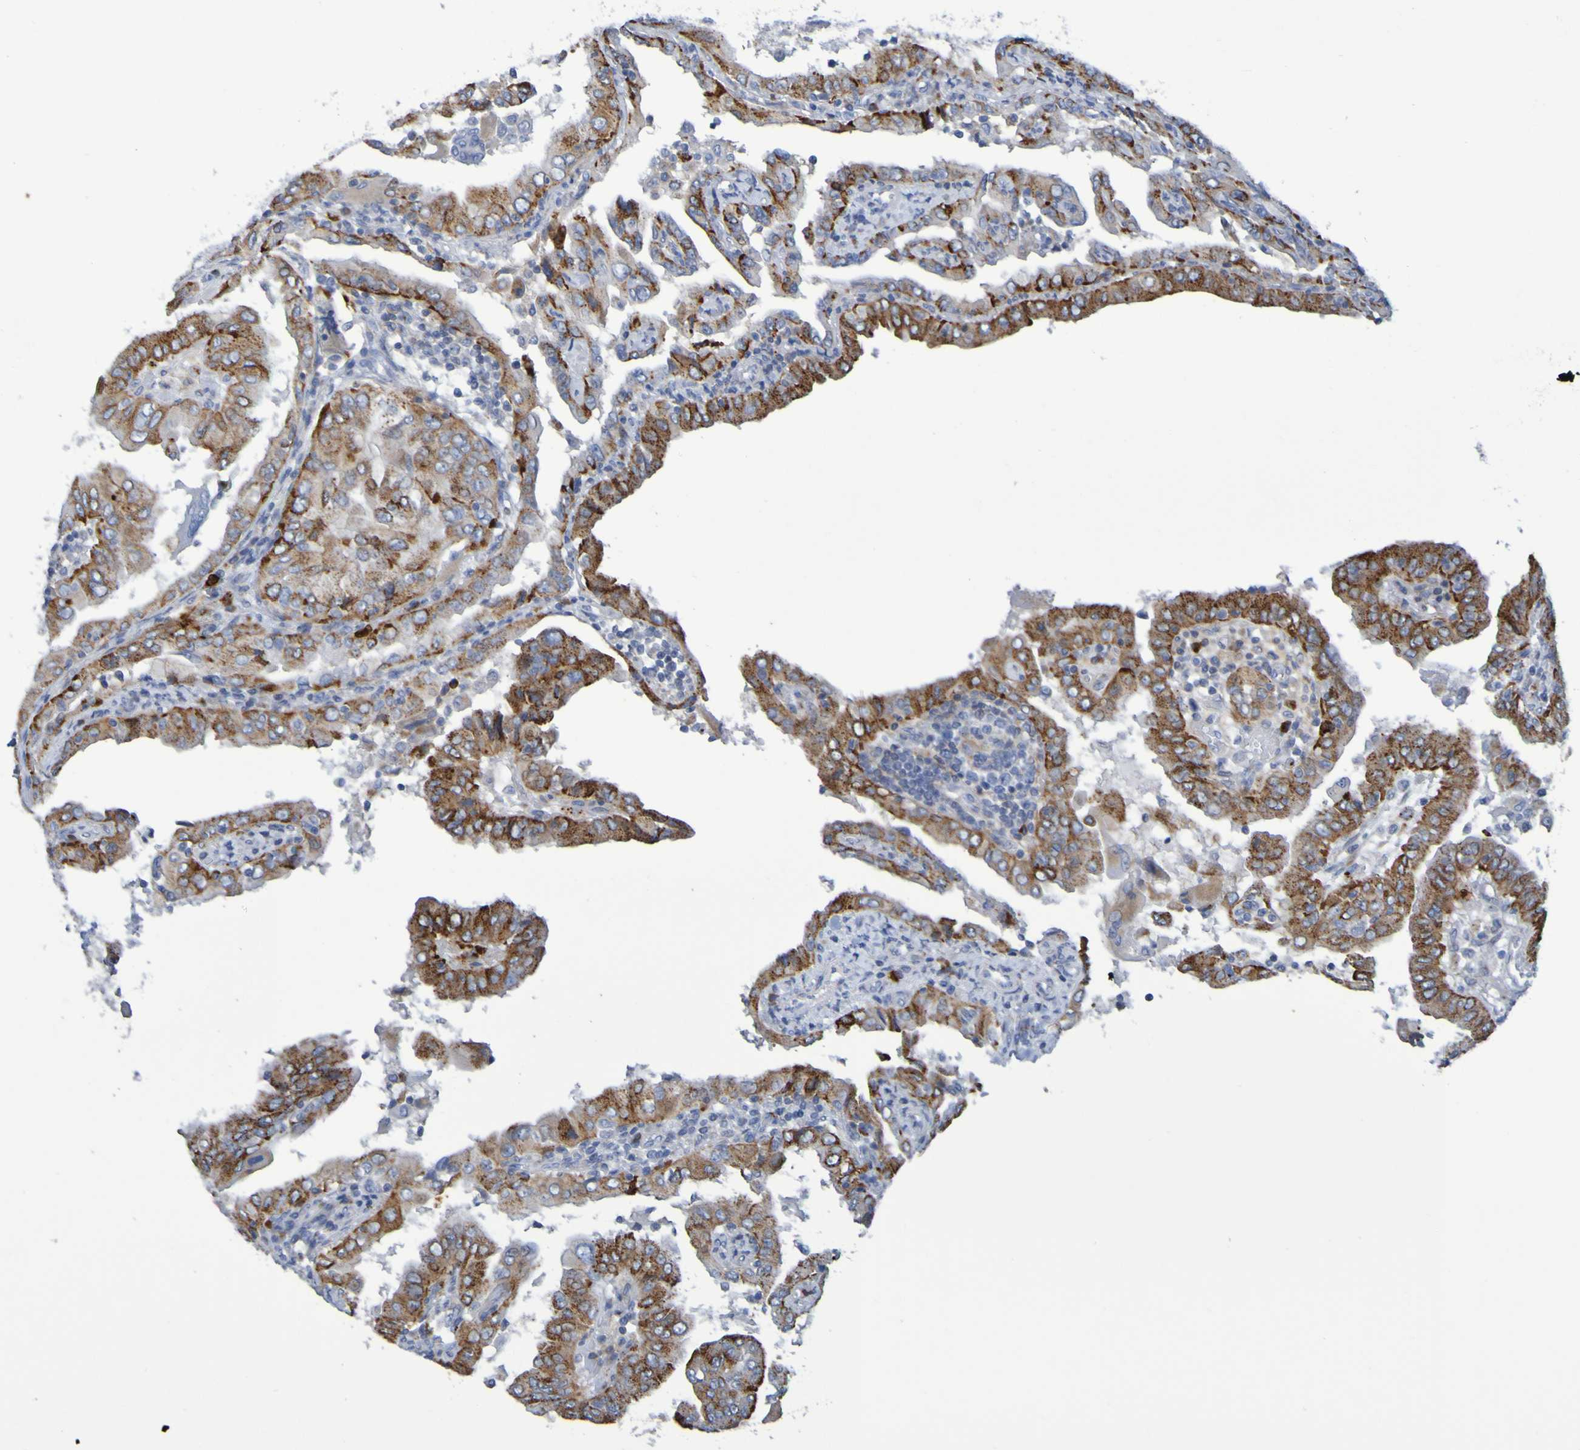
{"staining": {"intensity": "moderate", "quantity": ">75%", "location": "cytoplasmic/membranous"}, "tissue": "thyroid cancer", "cell_type": "Tumor cells", "image_type": "cancer", "snomed": [{"axis": "morphology", "description": "Papillary adenocarcinoma, NOS"}, {"axis": "topography", "description": "Thyroid gland"}], "caption": "Protein expression analysis of thyroid cancer displays moderate cytoplasmic/membranous expression in approximately >75% of tumor cells. (DAB IHC, brown staining for protein, blue staining for nuclei).", "gene": "C11orf24", "patient": {"sex": "male", "age": 33}}